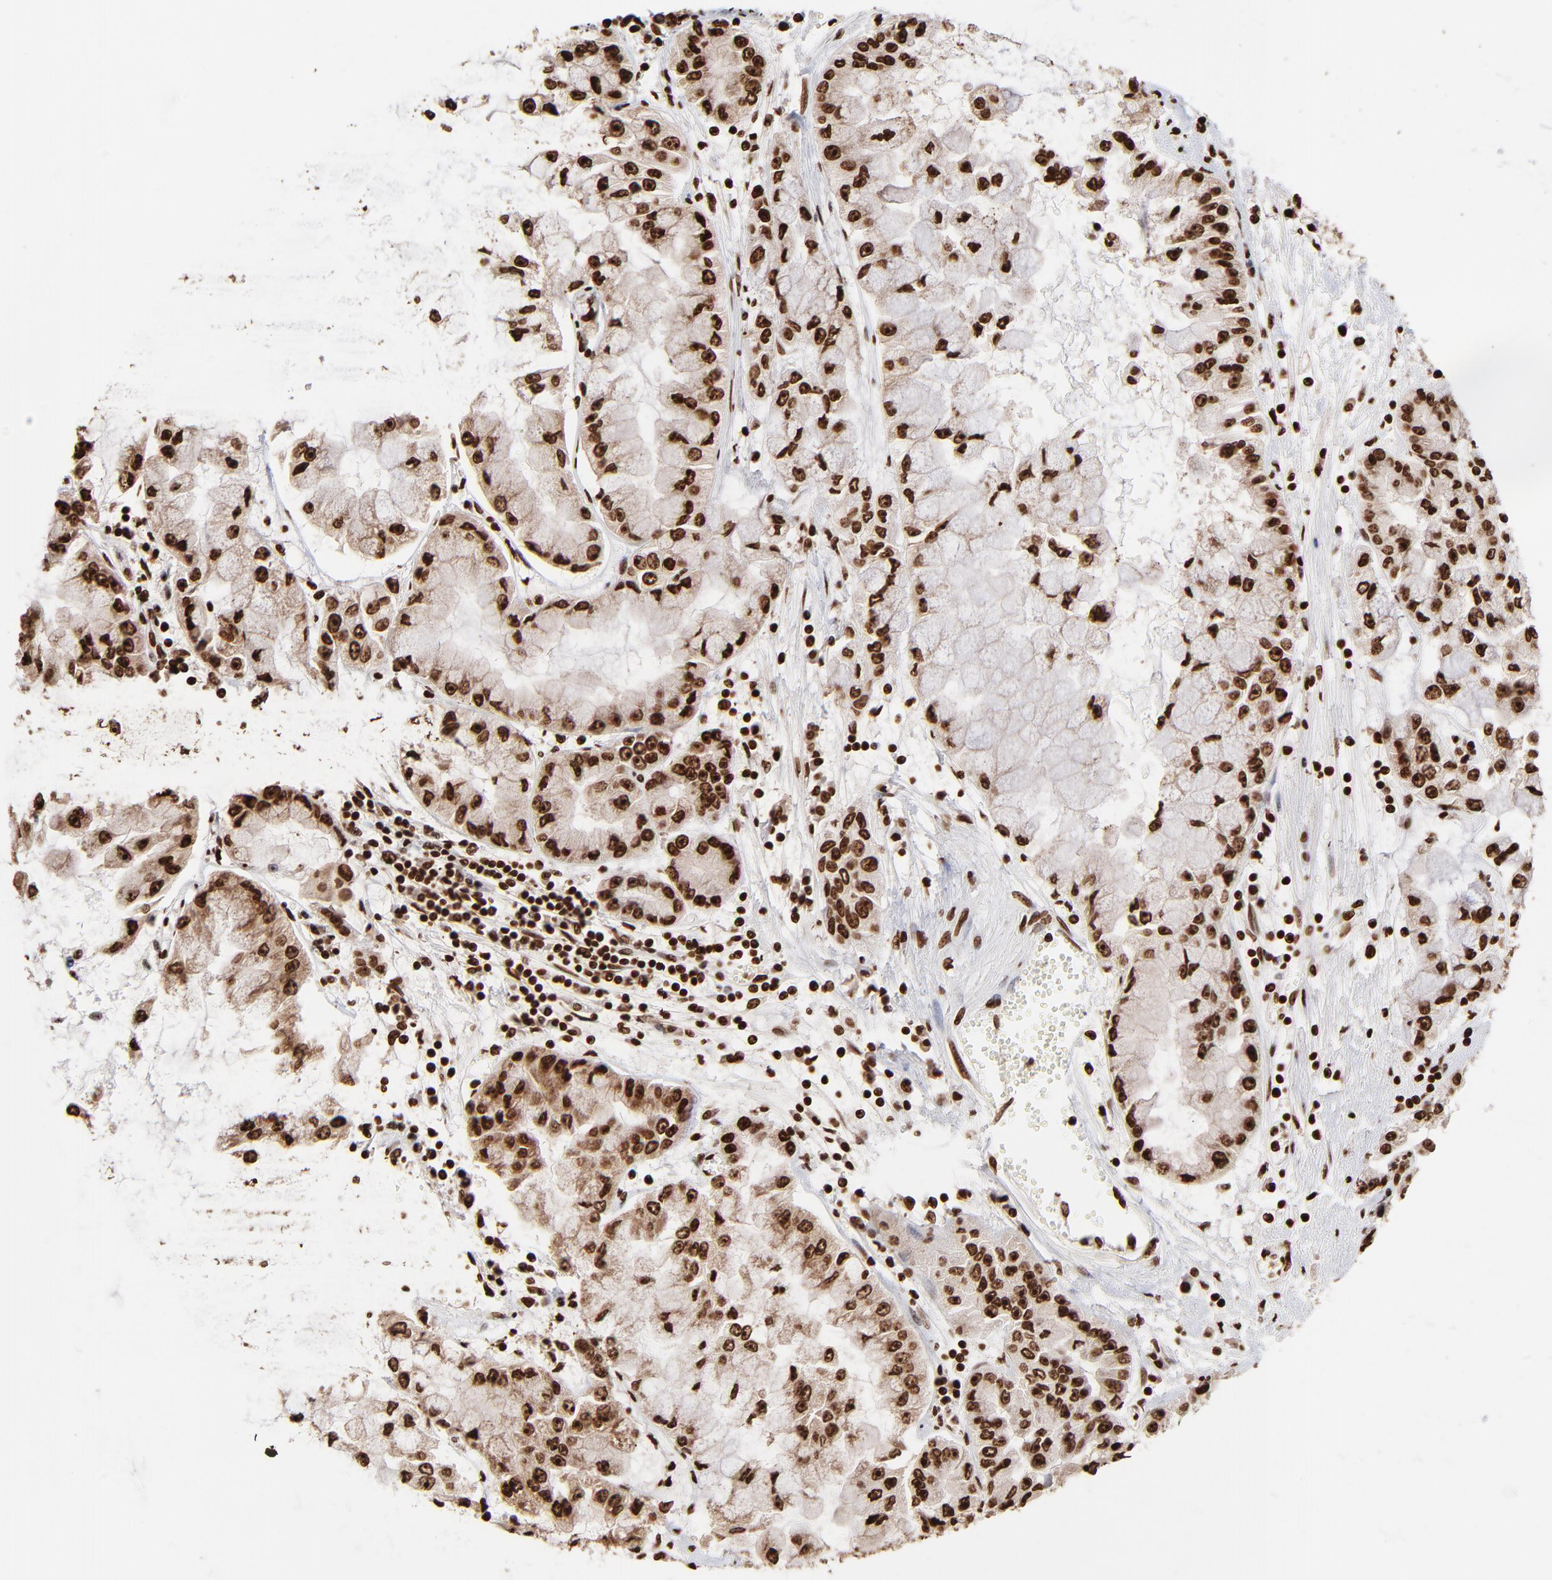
{"staining": {"intensity": "strong", "quantity": ">75%", "location": "nuclear"}, "tissue": "liver cancer", "cell_type": "Tumor cells", "image_type": "cancer", "snomed": [{"axis": "morphology", "description": "Cholangiocarcinoma"}, {"axis": "topography", "description": "Liver"}], "caption": "High-magnification brightfield microscopy of liver cancer (cholangiocarcinoma) stained with DAB (3,3'-diaminobenzidine) (brown) and counterstained with hematoxylin (blue). tumor cells exhibit strong nuclear staining is appreciated in about>75% of cells.", "gene": "ZNF544", "patient": {"sex": "female", "age": 79}}